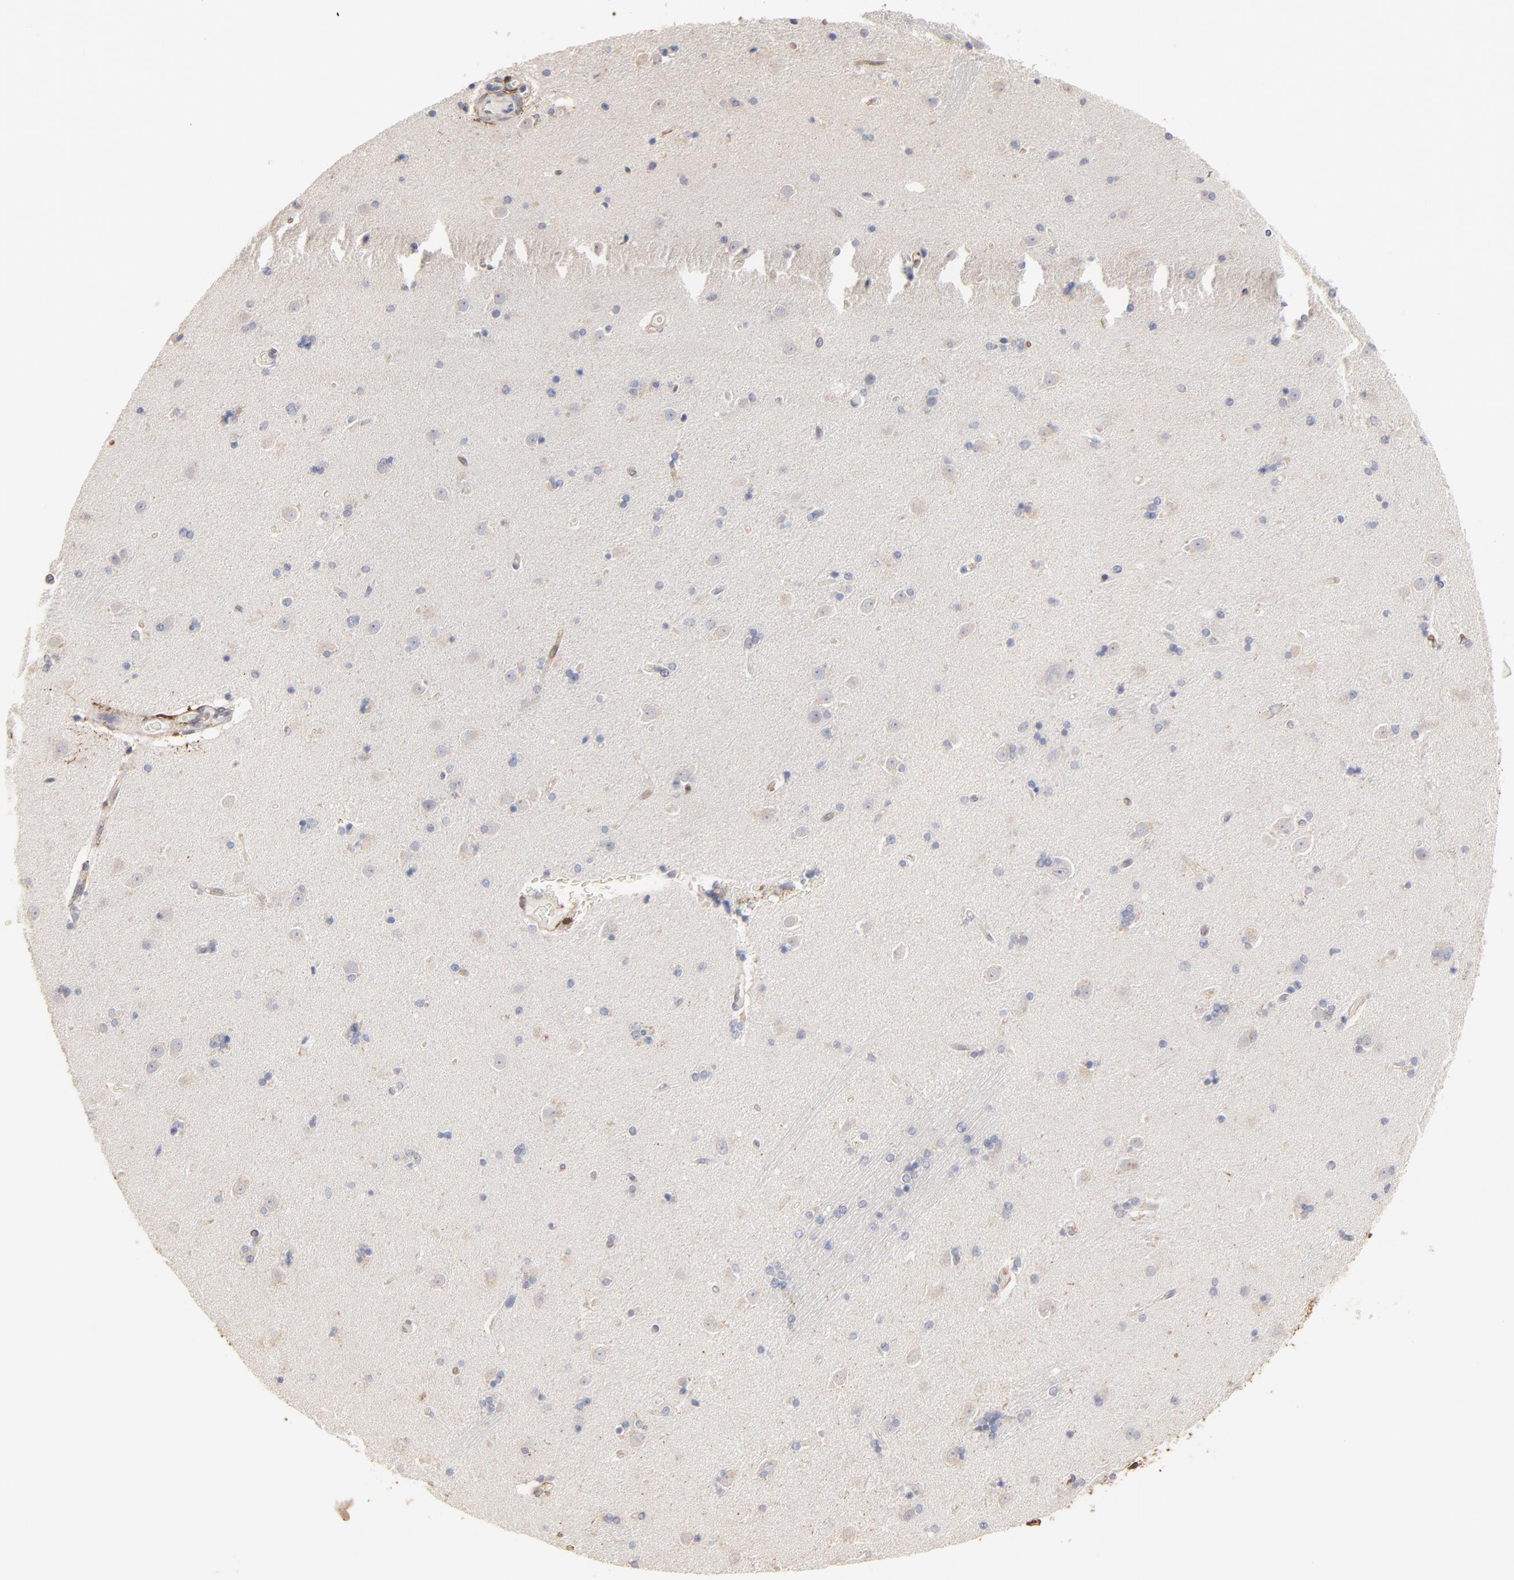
{"staining": {"intensity": "negative", "quantity": "none", "location": "none"}, "tissue": "caudate", "cell_type": "Glial cells", "image_type": "normal", "snomed": [{"axis": "morphology", "description": "Normal tissue, NOS"}, {"axis": "topography", "description": "Lateral ventricle wall"}], "caption": "A micrograph of caudate stained for a protein shows no brown staining in glial cells.", "gene": "SLC6A14", "patient": {"sex": "female", "age": 54}}